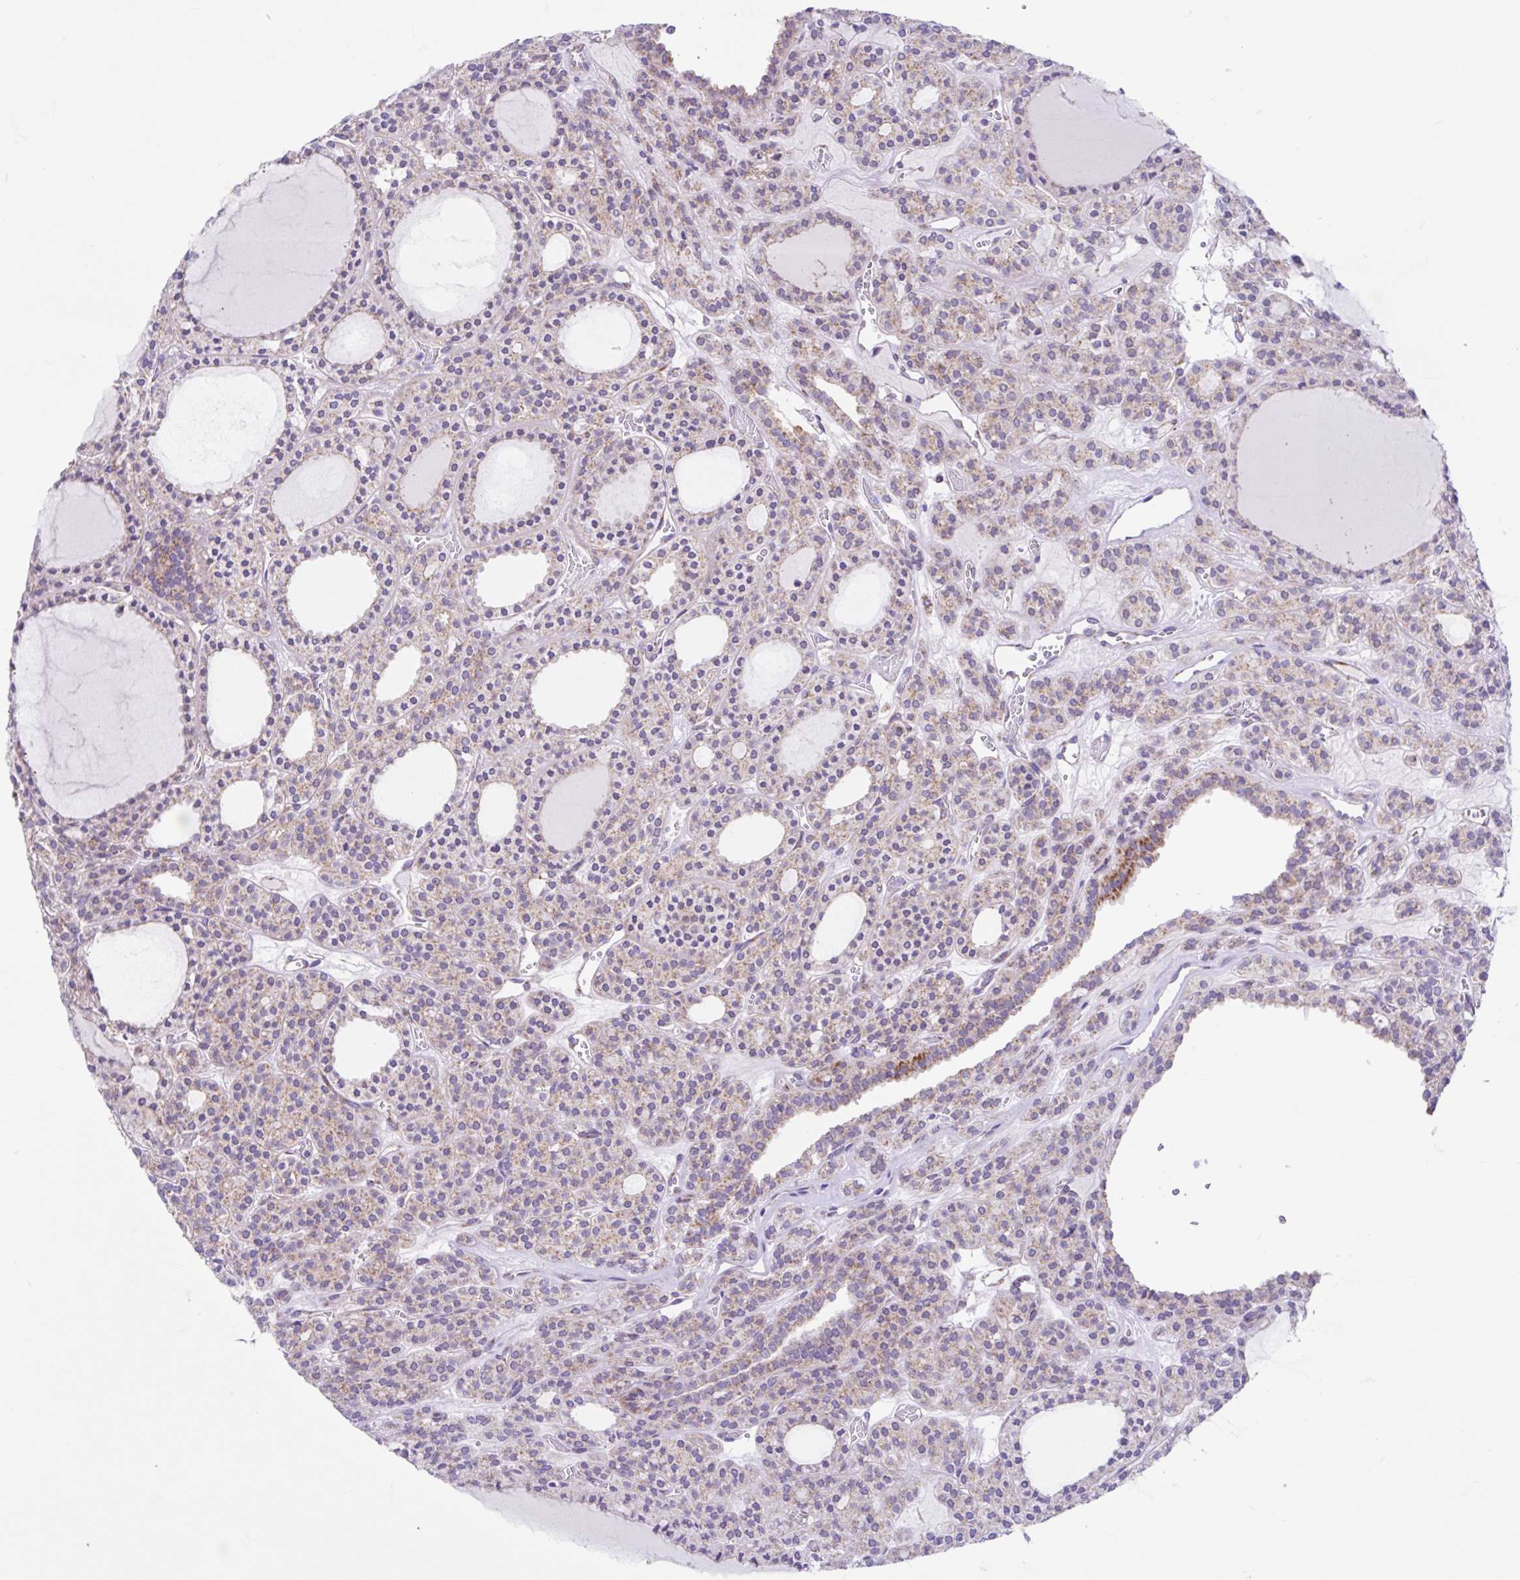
{"staining": {"intensity": "weak", "quantity": "25%-75%", "location": "cytoplasmic/membranous"}, "tissue": "thyroid cancer", "cell_type": "Tumor cells", "image_type": "cancer", "snomed": [{"axis": "morphology", "description": "Follicular adenoma carcinoma, NOS"}, {"axis": "topography", "description": "Thyroid gland"}], "caption": "Thyroid cancer (follicular adenoma carcinoma) stained with immunohistochemistry (IHC) reveals weak cytoplasmic/membranous positivity in approximately 25%-75% of tumor cells.", "gene": "NDUFS2", "patient": {"sex": "female", "age": 63}}